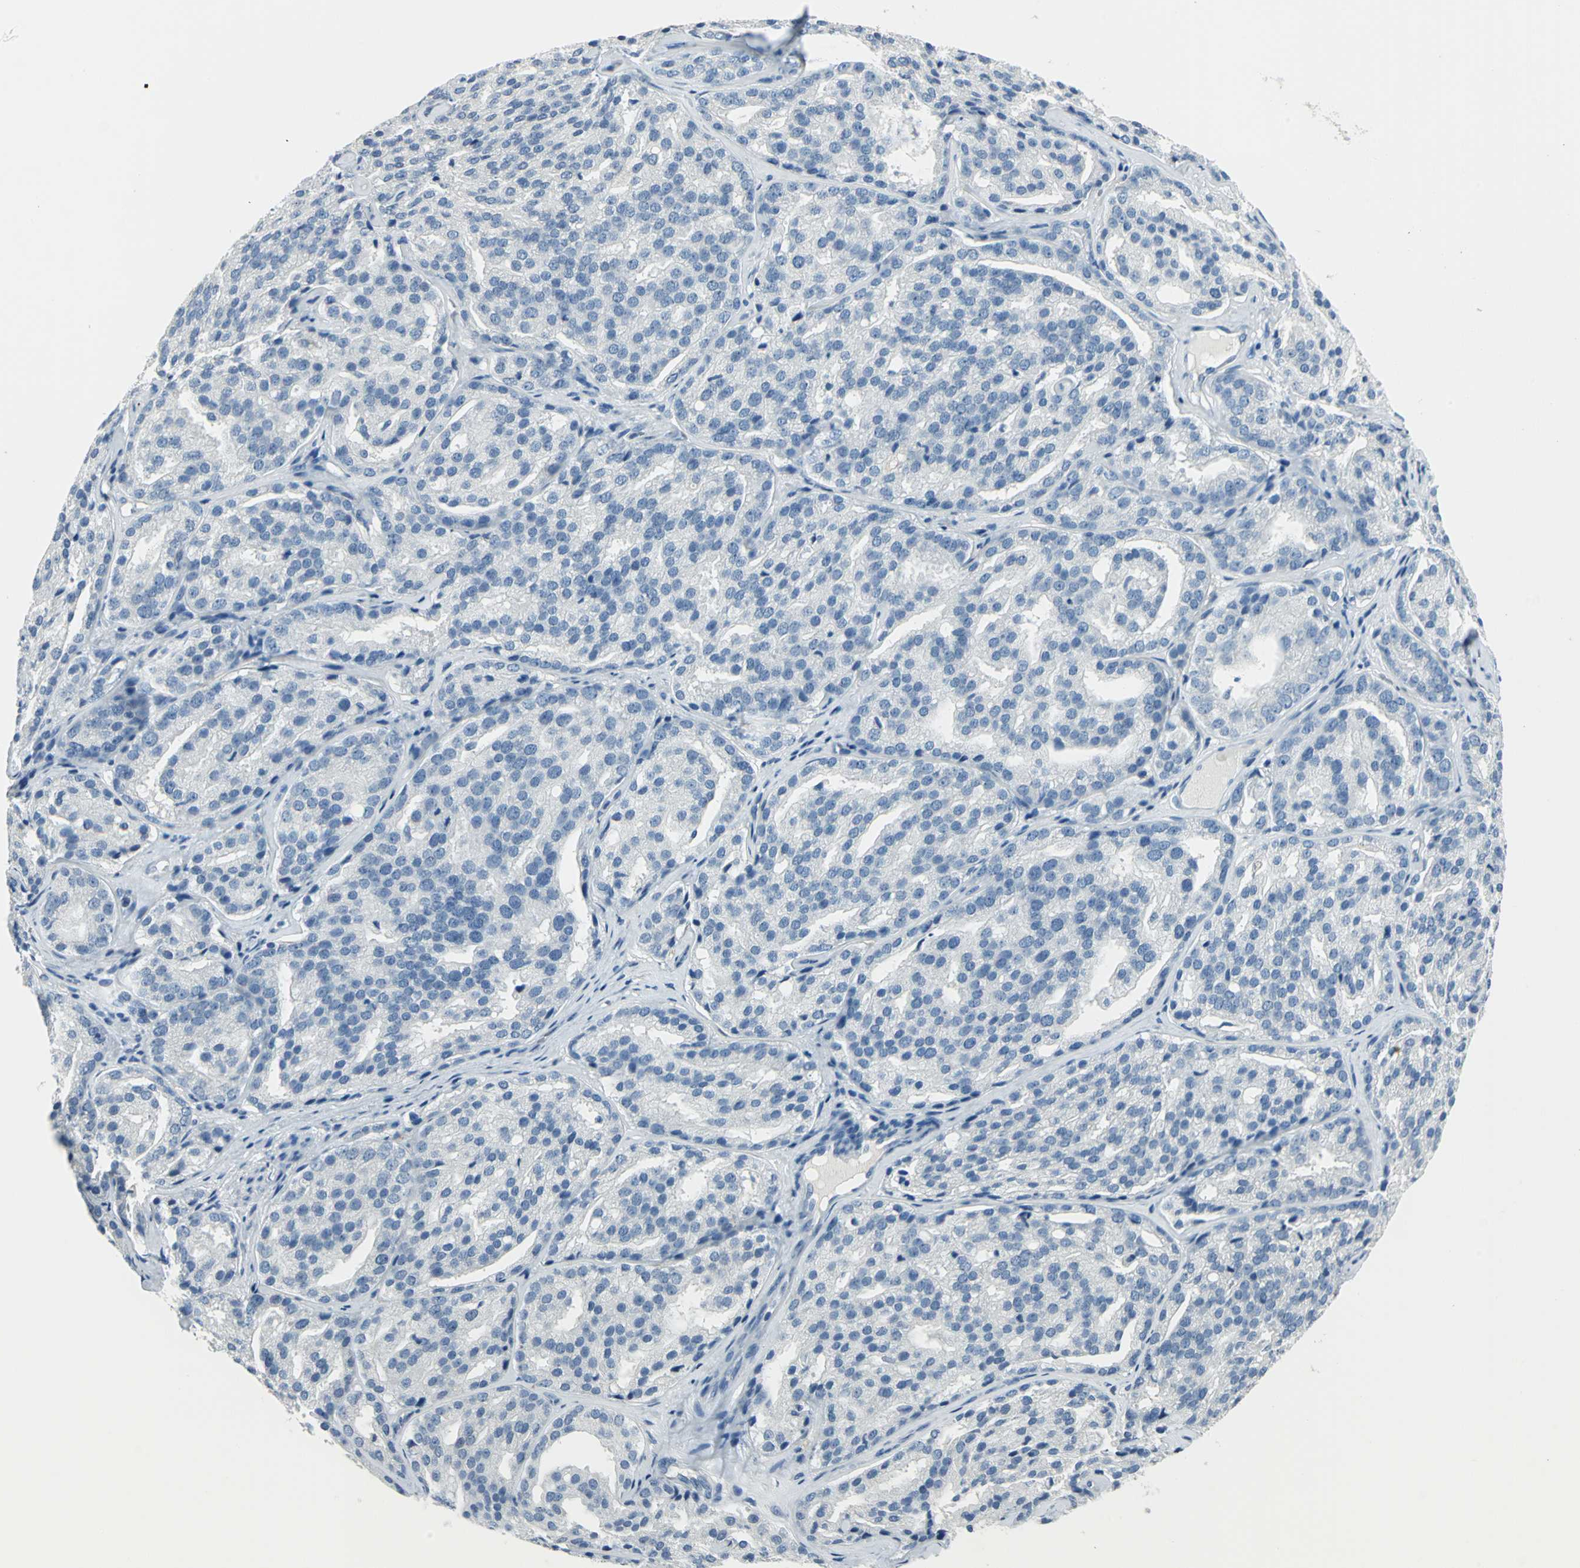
{"staining": {"intensity": "negative", "quantity": "none", "location": "none"}, "tissue": "prostate cancer", "cell_type": "Tumor cells", "image_type": "cancer", "snomed": [{"axis": "morphology", "description": "Adenocarcinoma, High grade"}, {"axis": "topography", "description": "Prostate"}], "caption": "Protein analysis of prostate cancer (adenocarcinoma (high-grade)) reveals no significant expression in tumor cells.", "gene": "UCHL1", "patient": {"sex": "male", "age": 64}}